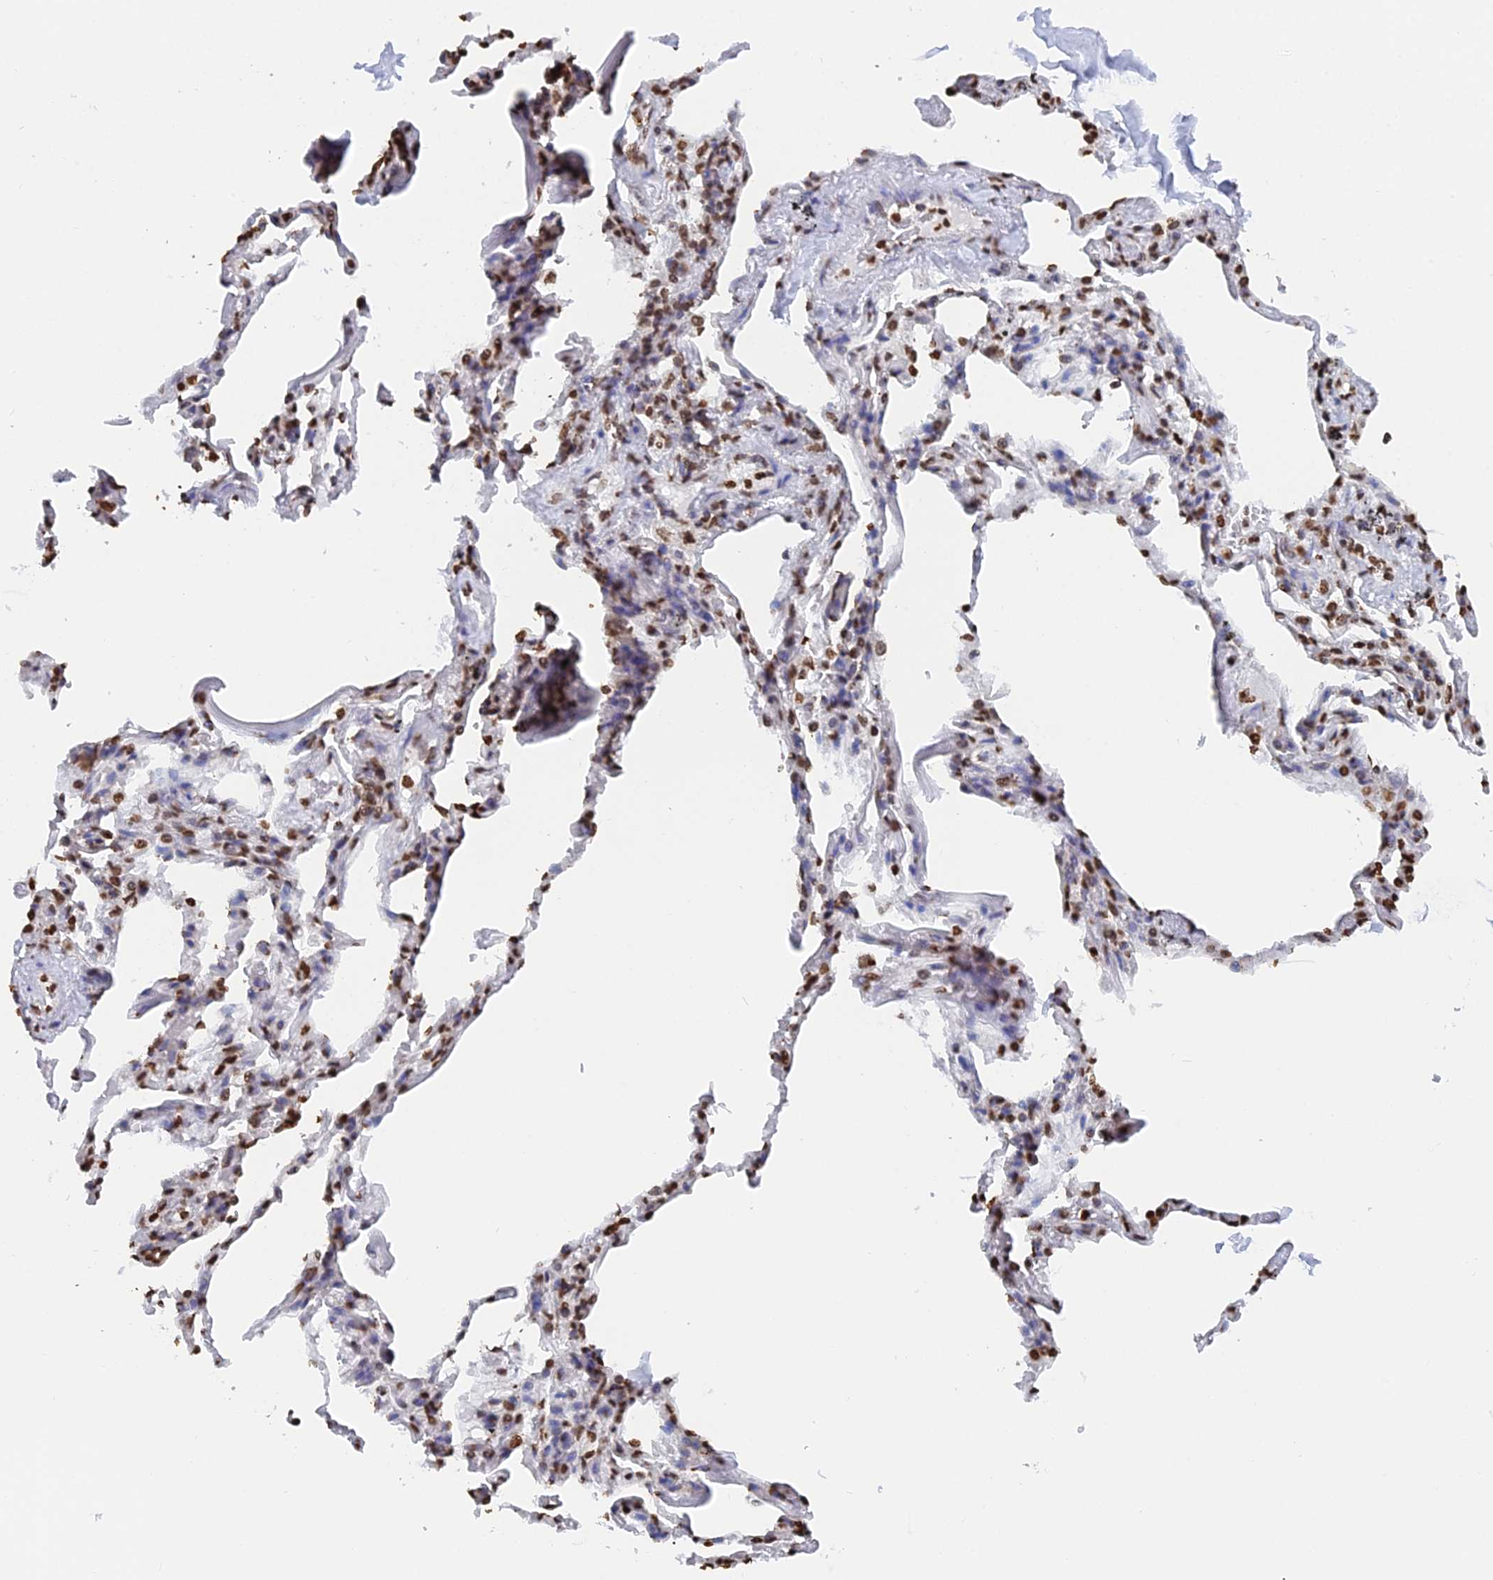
{"staining": {"intensity": "moderate", "quantity": ">75%", "location": "nuclear"}, "tissue": "adipose tissue", "cell_type": "Adipocytes", "image_type": "normal", "snomed": [{"axis": "morphology", "description": "Normal tissue, NOS"}, {"axis": "topography", "description": "Lymph node"}, {"axis": "topography", "description": "Bronchus"}], "caption": "The micrograph demonstrates immunohistochemical staining of unremarkable adipose tissue. There is moderate nuclear staining is appreciated in approximately >75% of adipocytes. (Brightfield microscopy of DAB IHC at high magnification).", "gene": "GBP3", "patient": {"sex": "male", "age": 63}}